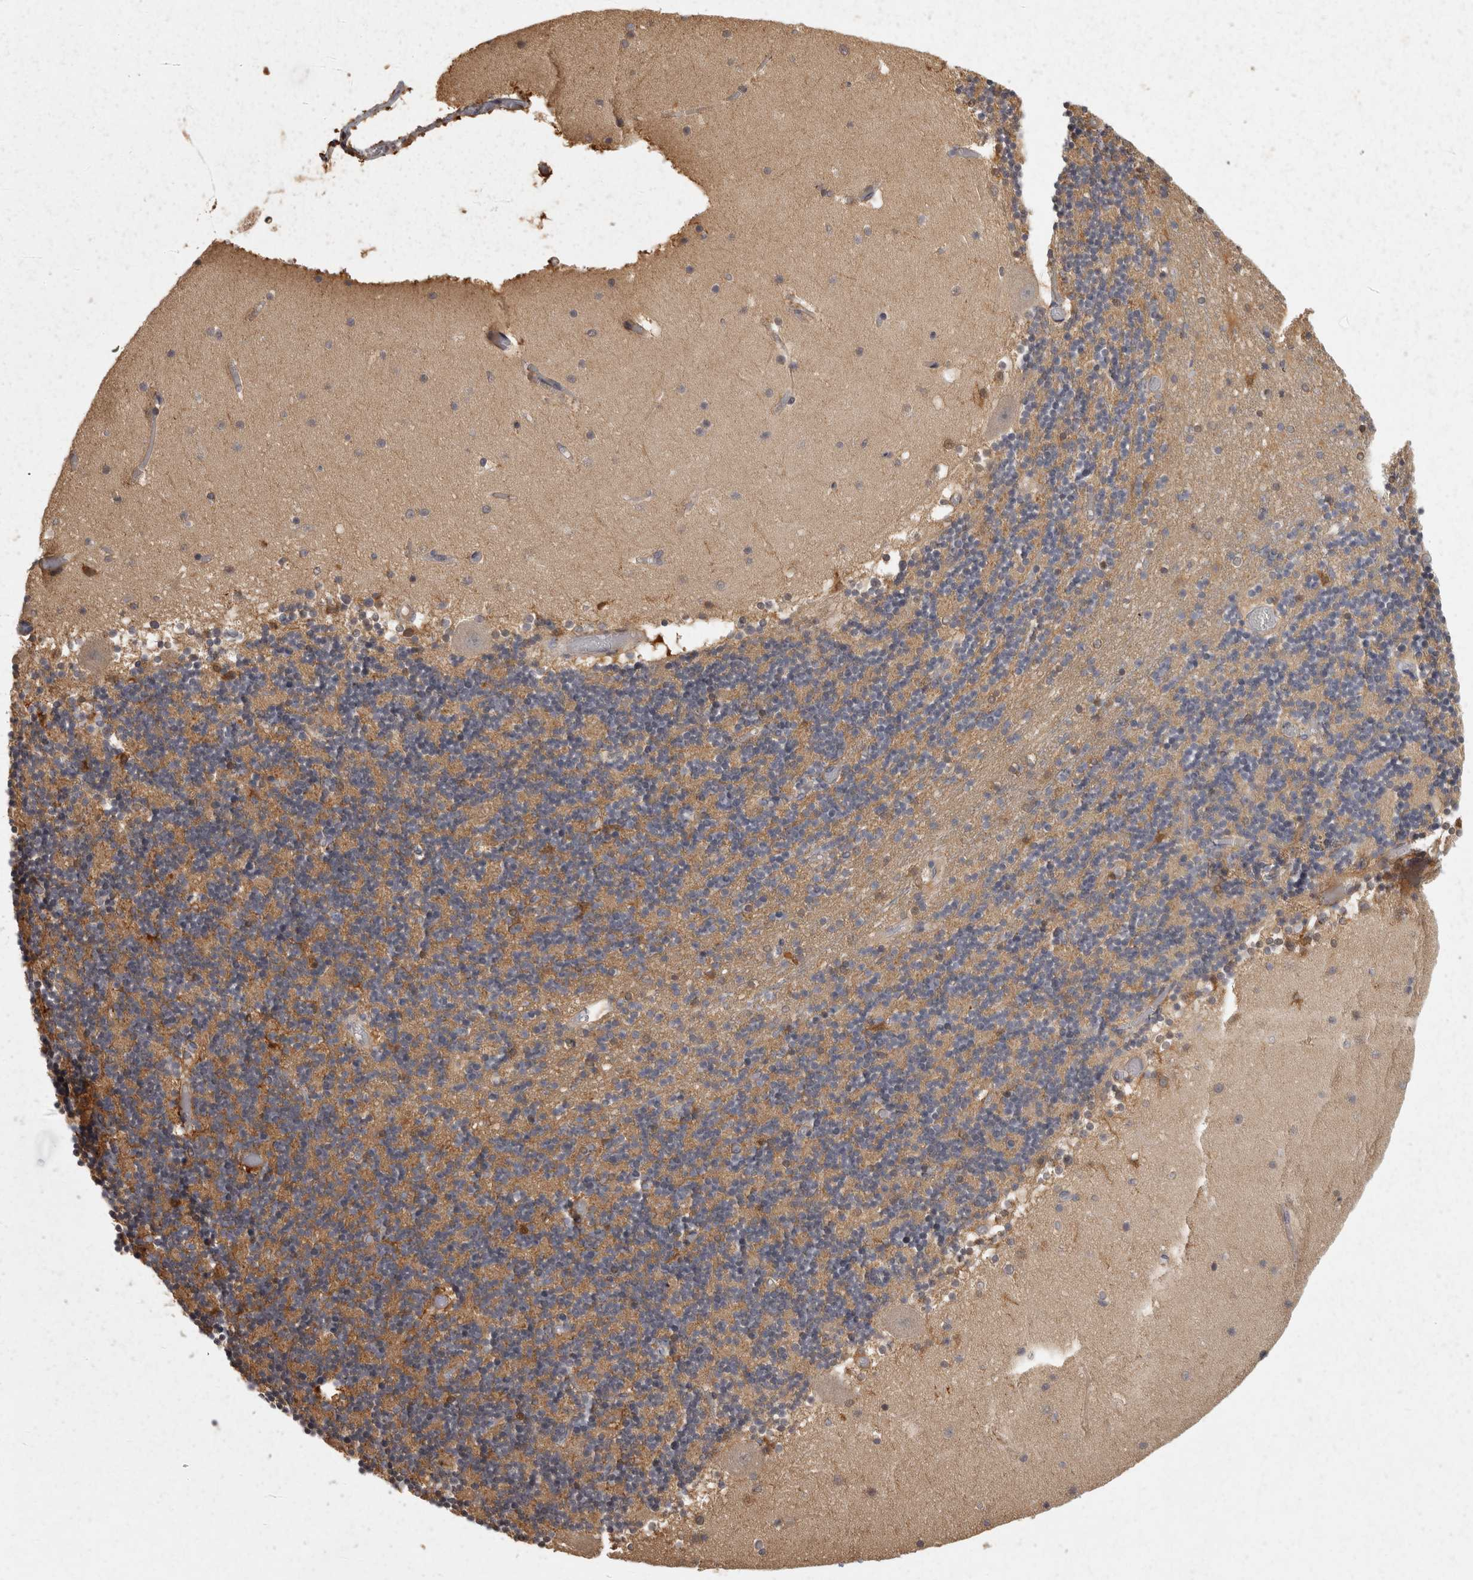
{"staining": {"intensity": "weak", "quantity": "25%-75%", "location": "cytoplasmic/membranous"}, "tissue": "cerebellum", "cell_type": "Cells in granular layer", "image_type": "normal", "snomed": [{"axis": "morphology", "description": "Normal tissue, NOS"}, {"axis": "topography", "description": "Cerebellum"}], "caption": "Protein staining of unremarkable cerebellum shows weak cytoplasmic/membranous expression in about 25%-75% of cells in granular layer.", "gene": "ACAT2", "patient": {"sex": "female", "age": 28}}